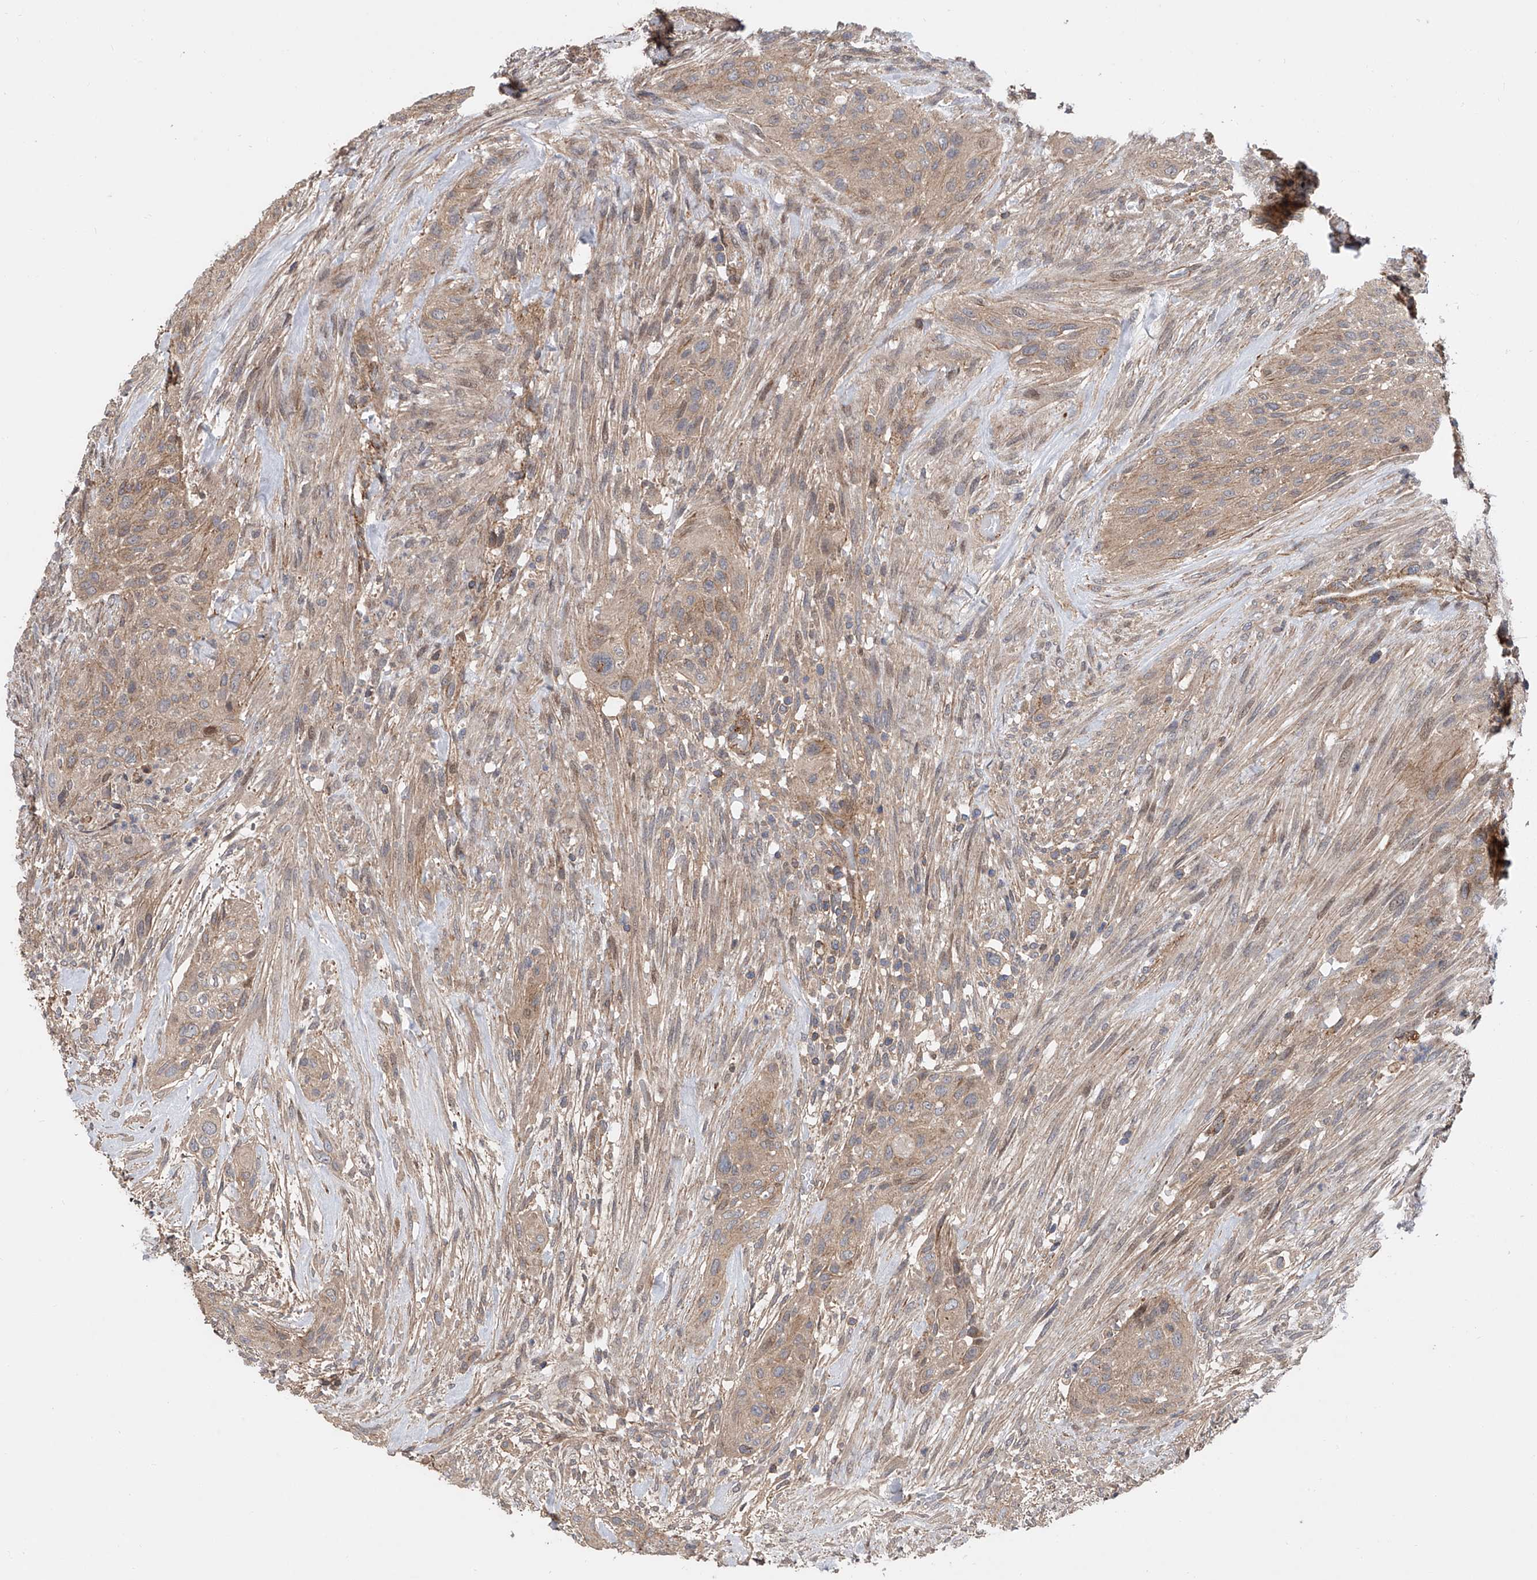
{"staining": {"intensity": "weak", "quantity": ">75%", "location": "cytoplasmic/membranous"}, "tissue": "urothelial cancer", "cell_type": "Tumor cells", "image_type": "cancer", "snomed": [{"axis": "morphology", "description": "Urothelial carcinoma, High grade"}, {"axis": "topography", "description": "Urinary bladder"}], "caption": "Weak cytoplasmic/membranous positivity for a protein is seen in about >75% of tumor cells of urothelial cancer using immunohistochemistry (IHC).", "gene": "USP47", "patient": {"sex": "male", "age": 35}}